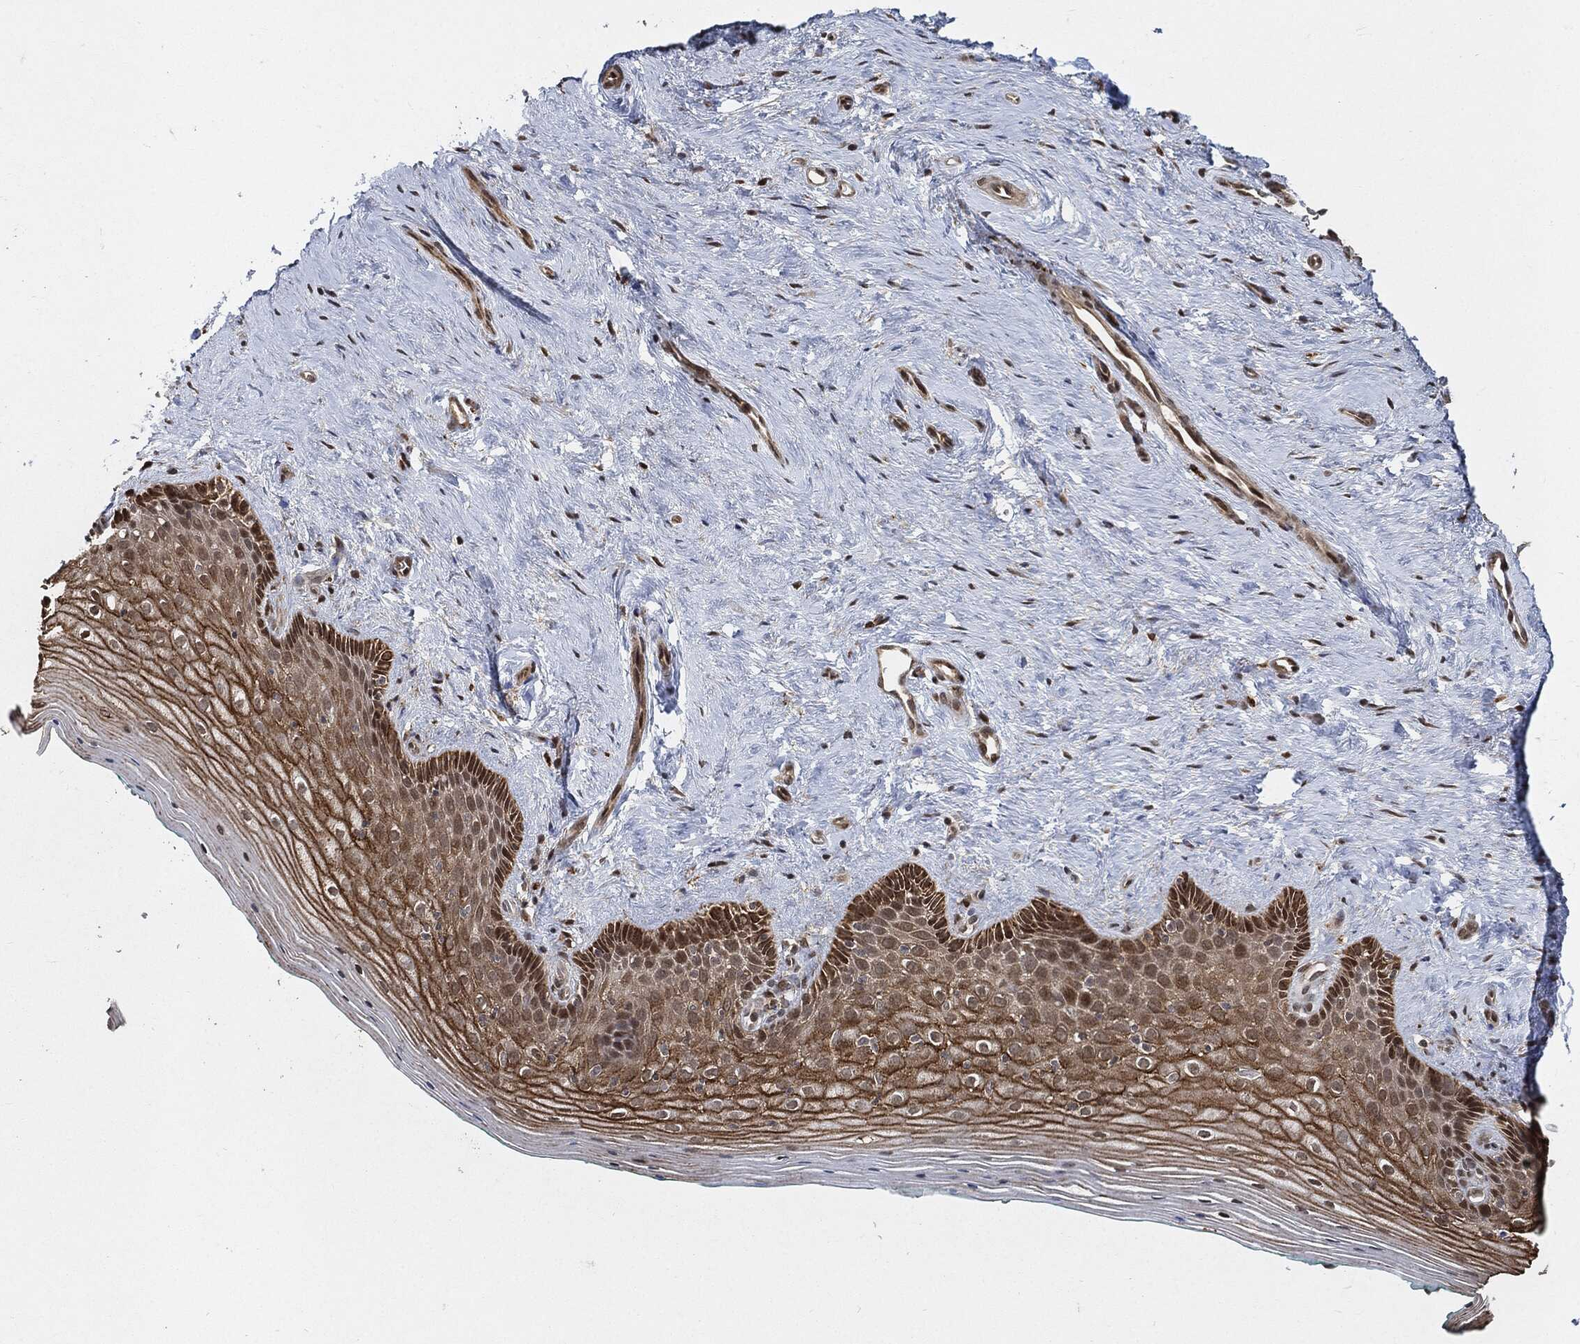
{"staining": {"intensity": "moderate", "quantity": "25%-75%", "location": "cytoplasmic/membranous,nuclear"}, "tissue": "vagina", "cell_type": "Squamous epithelial cells", "image_type": "normal", "snomed": [{"axis": "morphology", "description": "Normal tissue, NOS"}, {"axis": "topography", "description": "Vagina"}], "caption": "Brown immunohistochemical staining in normal vagina shows moderate cytoplasmic/membranous,nuclear staining in approximately 25%-75% of squamous epithelial cells. The staining is performed using DAB (3,3'-diaminobenzidine) brown chromogen to label protein expression. The nuclei are counter-stained blue using hematoxylin.", "gene": "CUTA", "patient": {"sex": "female", "age": 45}}